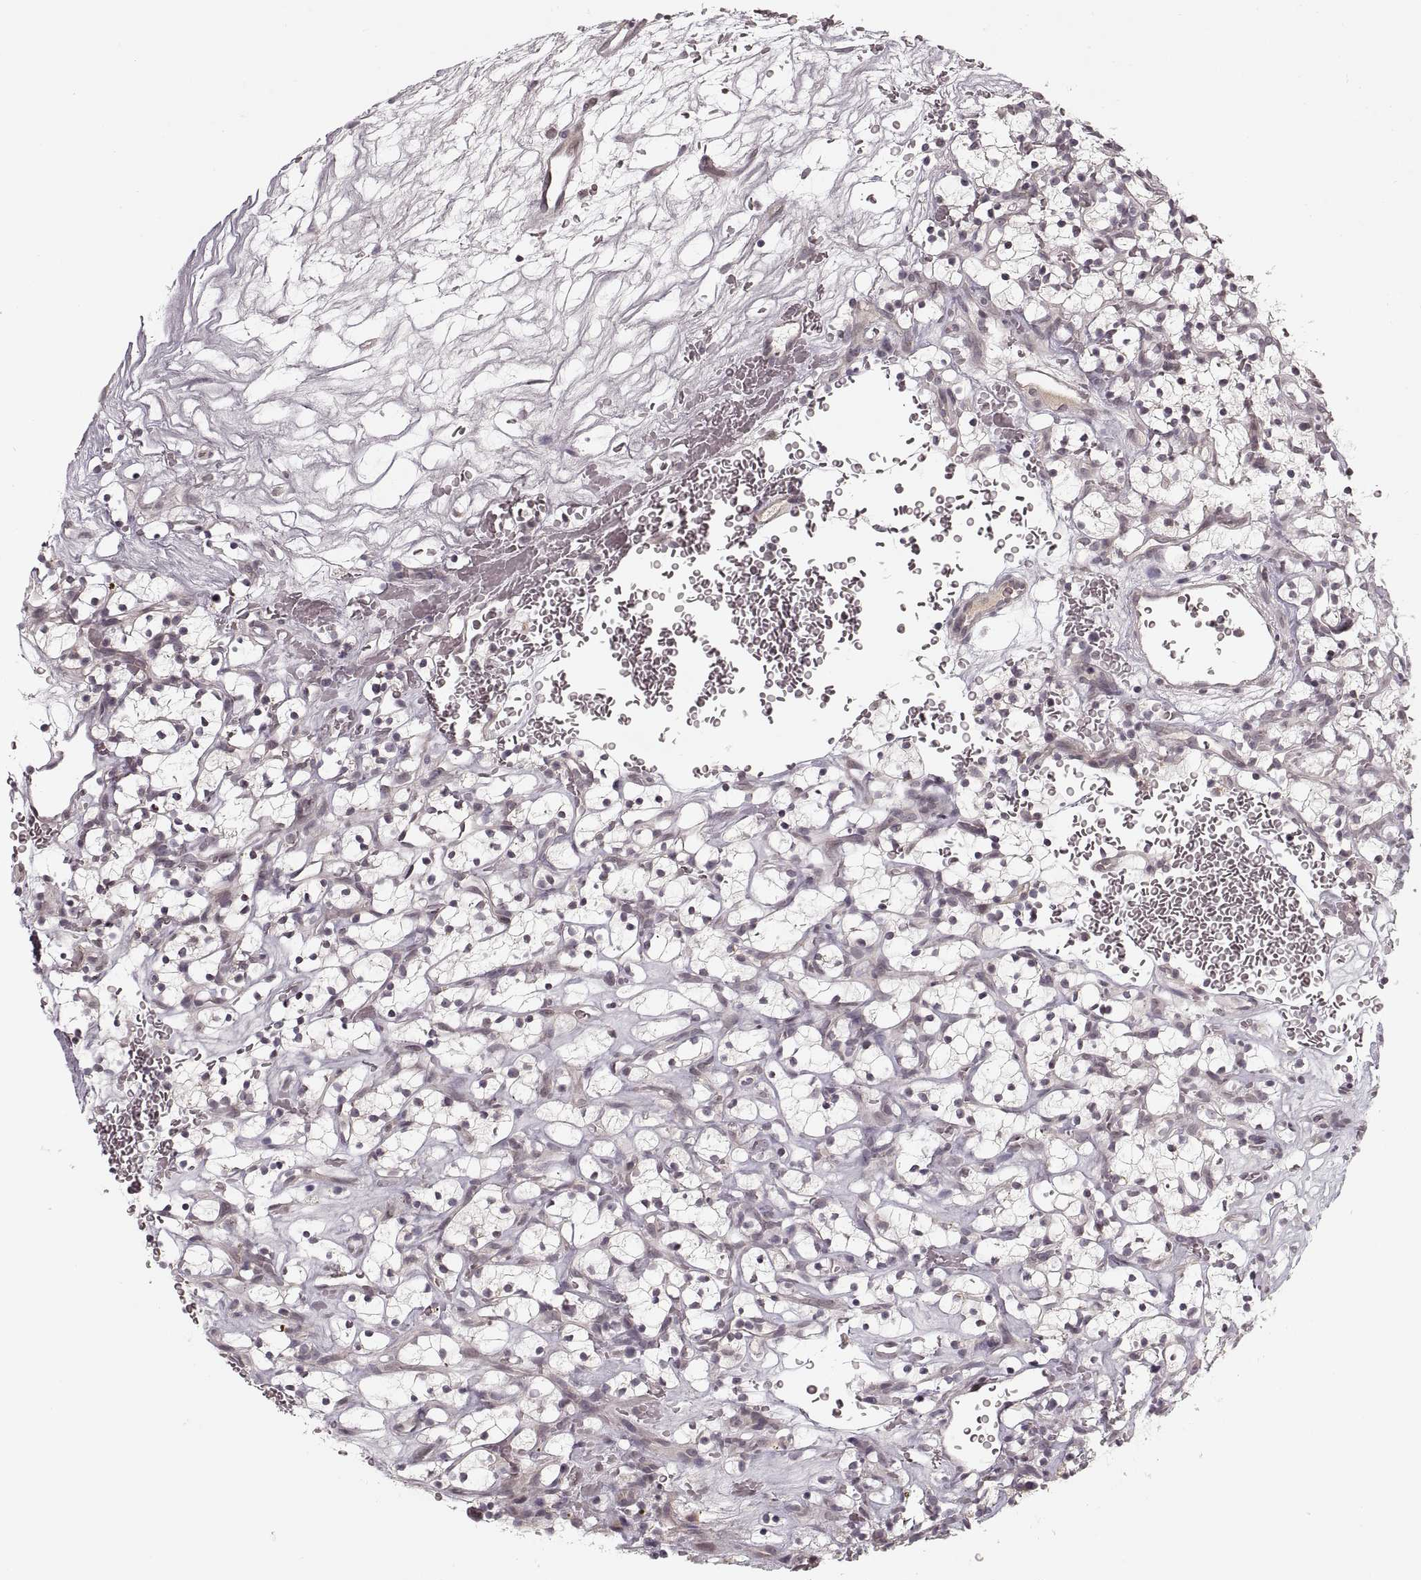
{"staining": {"intensity": "negative", "quantity": "none", "location": "none"}, "tissue": "renal cancer", "cell_type": "Tumor cells", "image_type": "cancer", "snomed": [{"axis": "morphology", "description": "Adenocarcinoma, NOS"}, {"axis": "topography", "description": "Kidney"}], "caption": "A high-resolution histopathology image shows IHC staining of renal cancer, which displays no significant expression in tumor cells.", "gene": "ASIC3", "patient": {"sex": "female", "age": 64}}